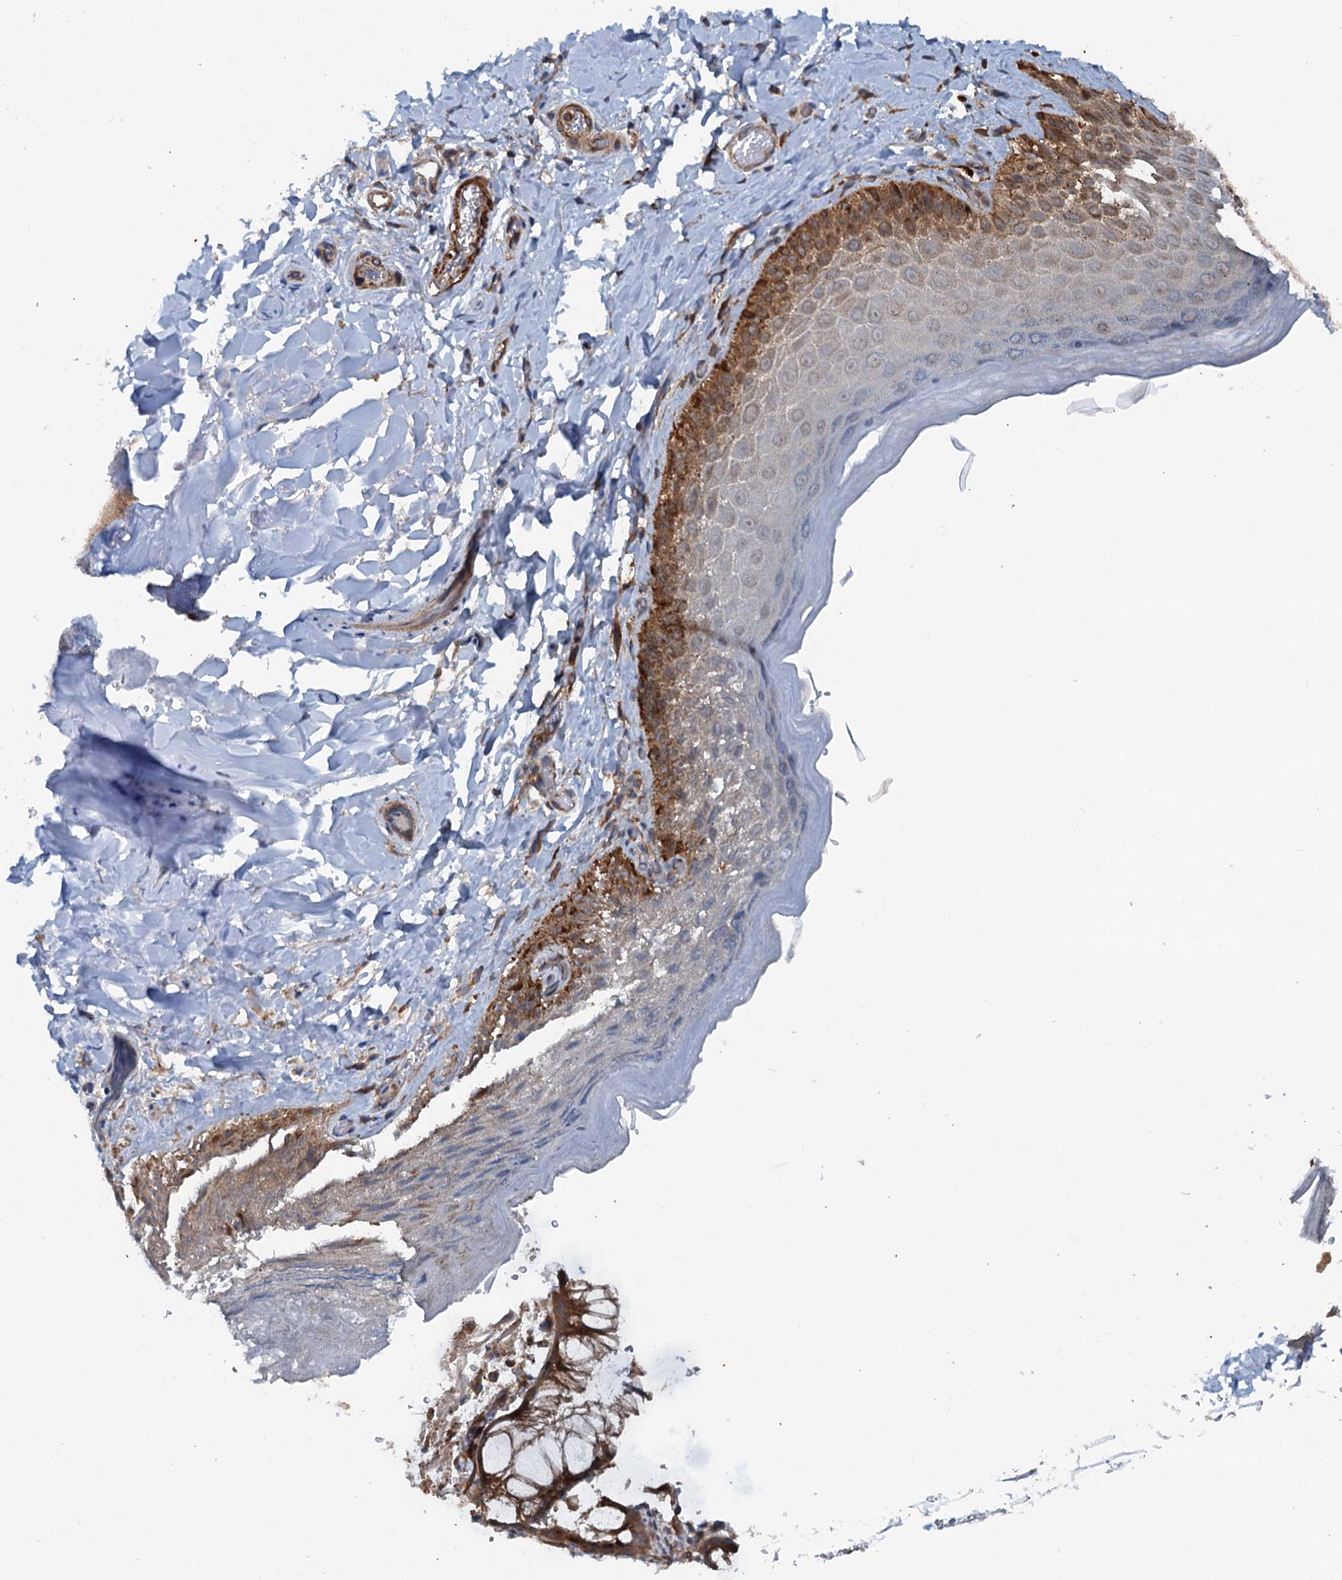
{"staining": {"intensity": "moderate", "quantity": "25%-75%", "location": "cytoplasmic/membranous"}, "tissue": "skin", "cell_type": "Epidermal cells", "image_type": "normal", "snomed": [{"axis": "morphology", "description": "Normal tissue, NOS"}, {"axis": "topography", "description": "Anal"}], "caption": "A brown stain labels moderate cytoplasmic/membranous expression of a protein in epidermal cells of normal human skin. Using DAB (brown) and hematoxylin (blue) stains, captured at high magnification using brightfield microscopy.", "gene": "TEDC1", "patient": {"sex": "male", "age": 44}}